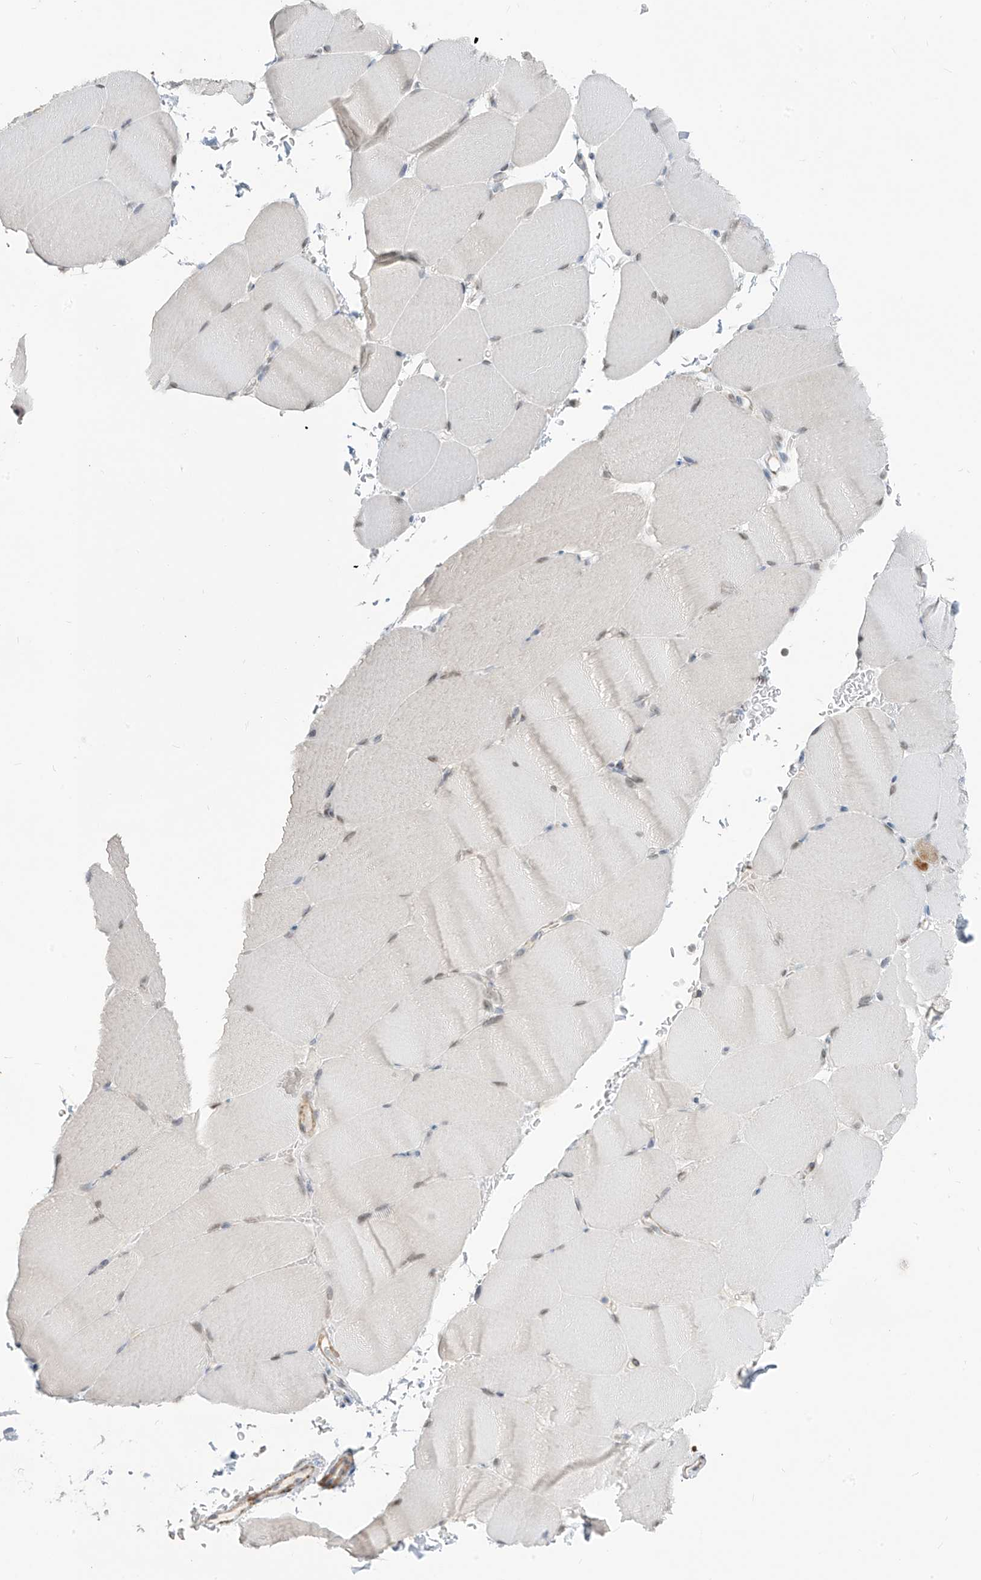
{"staining": {"intensity": "negative", "quantity": "none", "location": "none"}, "tissue": "skeletal muscle", "cell_type": "Myocytes", "image_type": "normal", "snomed": [{"axis": "morphology", "description": "Normal tissue, NOS"}, {"axis": "topography", "description": "Skeletal muscle"}, {"axis": "topography", "description": "Parathyroid gland"}], "caption": "Immunohistochemistry (IHC) of benign human skeletal muscle exhibits no staining in myocytes.", "gene": "METAP1D", "patient": {"sex": "female", "age": 37}}